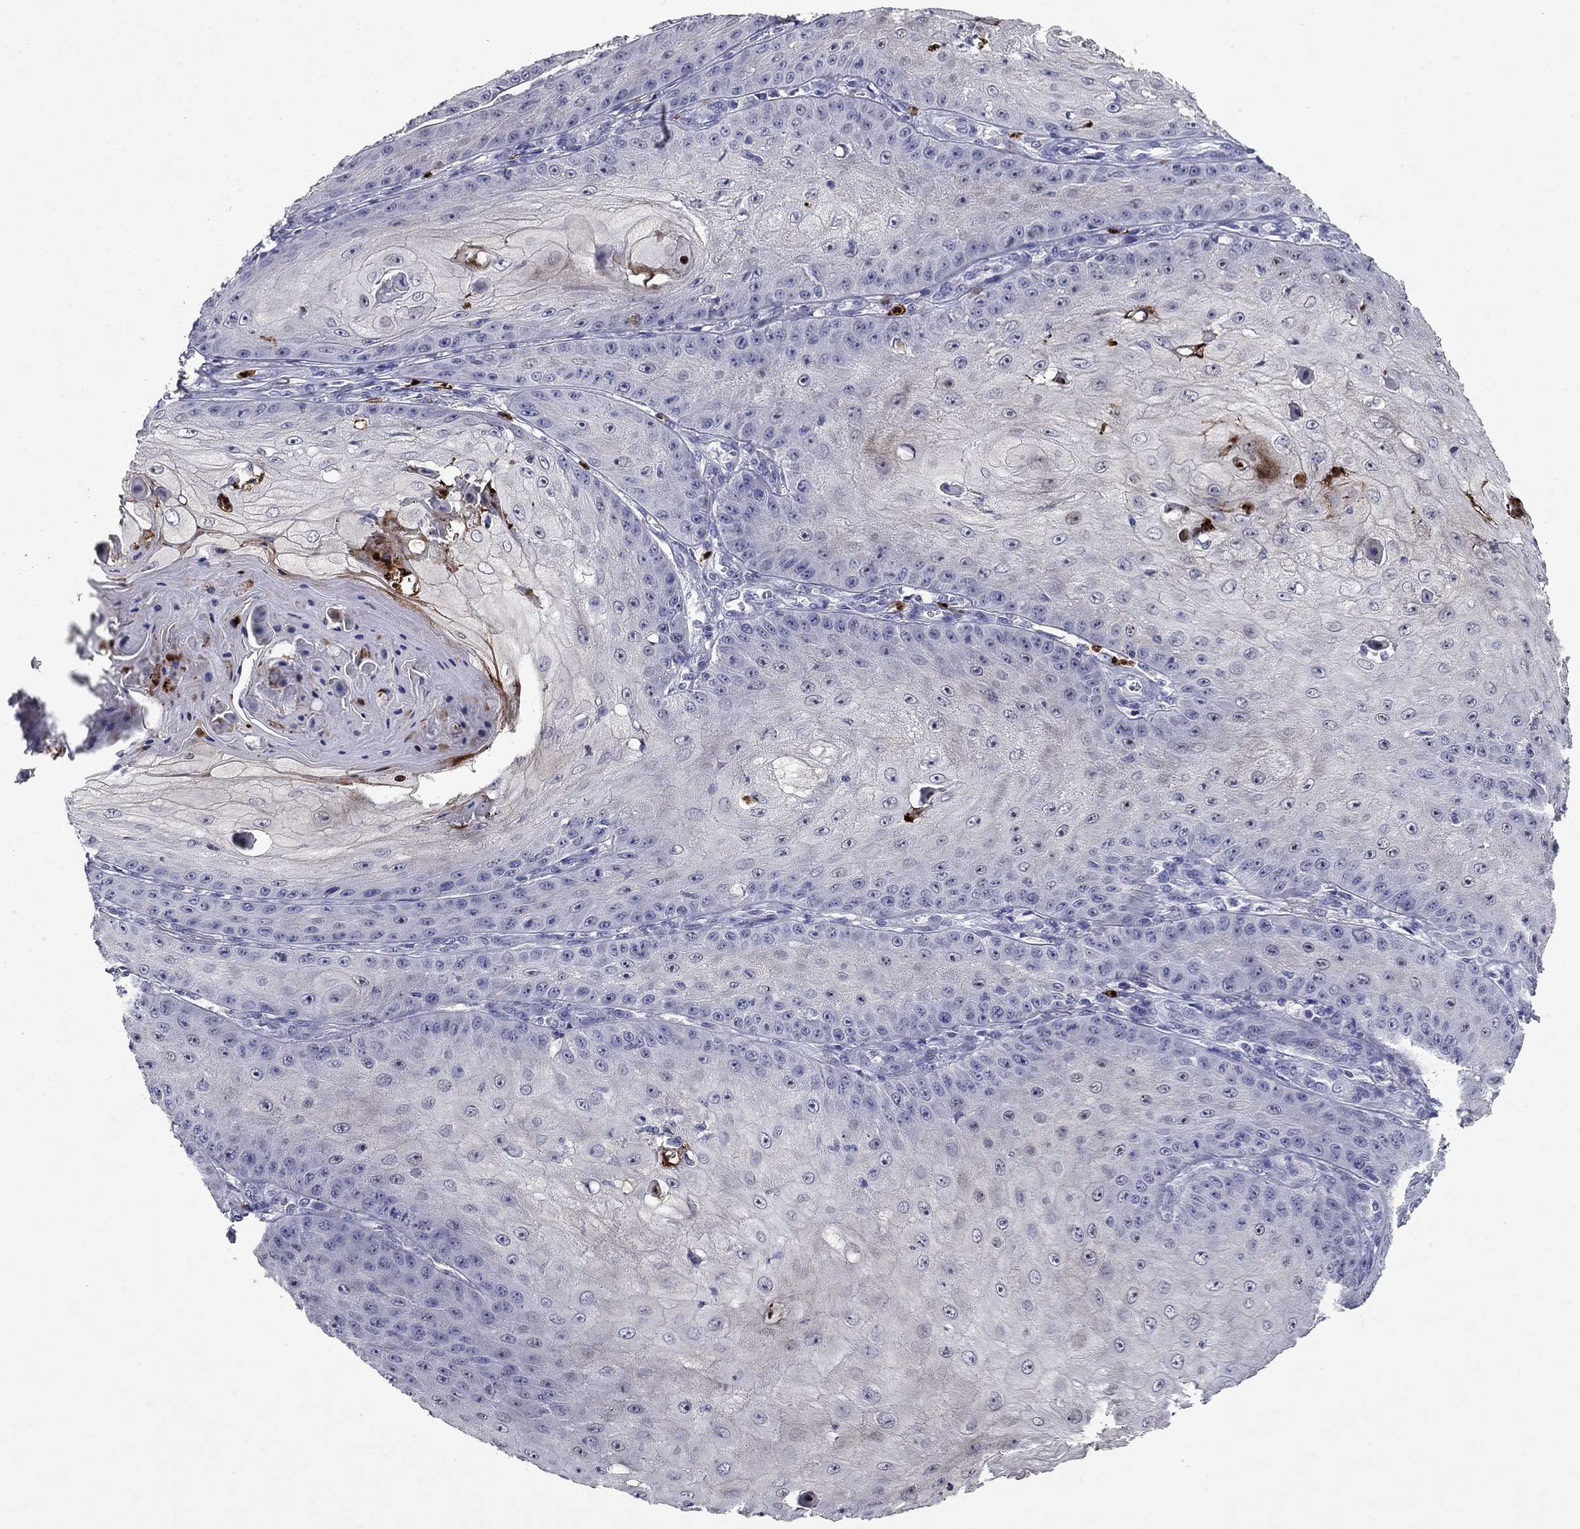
{"staining": {"intensity": "moderate", "quantity": "<25%", "location": "cytoplasmic/membranous"}, "tissue": "skin cancer", "cell_type": "Tumor cells", "image_type": "cancer", "snomed": [{"axis": "morphology", "description": "Squamous cell carcinoma, NOS"}, {"axis": "topography", "description": "Skin"}], "caption": "Moderate cytoplasmic/membranous positivity for a protein is identified in about <25% of tumor cells of skin cancer (squamous cell carcinoma) using immunohistochemistry (IHC).", "gene": "IRF5", "patient": {"sex": "male", "age": 70}}